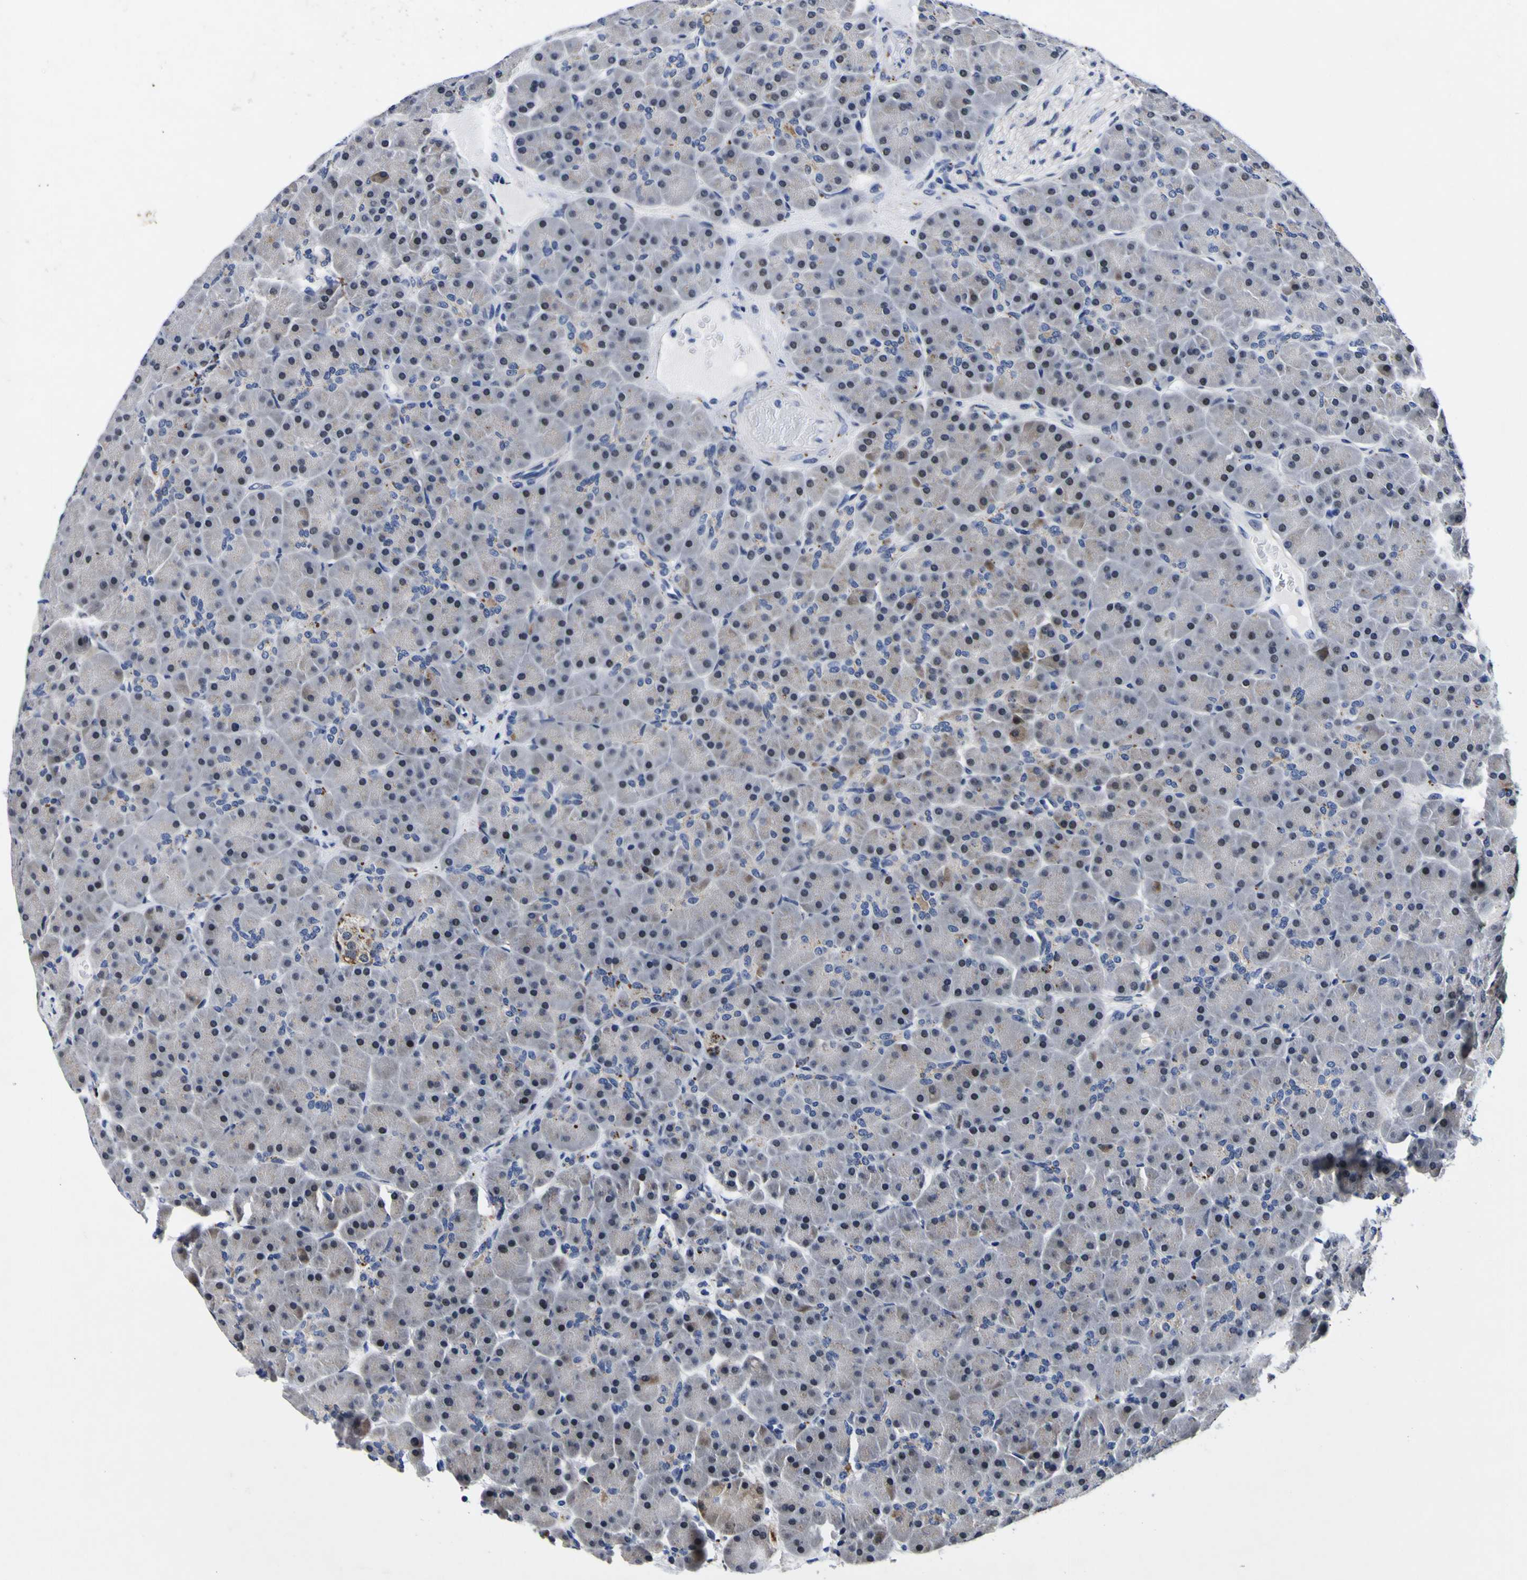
{"staining": {"intensity": "moderate", "quantity": "<25%", "location": "cytoplasmic/membranous"}, "tissue": "pancreas", "cell_type": "Exocrine glandular cells", "image_type": "normal", "snomed": [{"axis": "morphology", "description": "Normal tissue, NOS"}, {"axis": "topography", "description": "Pancreas"}], "caption": "Brown immunohistochemical staining in normal pancreas demonstrates moderate cytoplasmic/membranous positivity in approximately <25% of exocrine glandular cells.", "gene": "IGFLR1", "patient": {"sex": "male", "age": 66}}